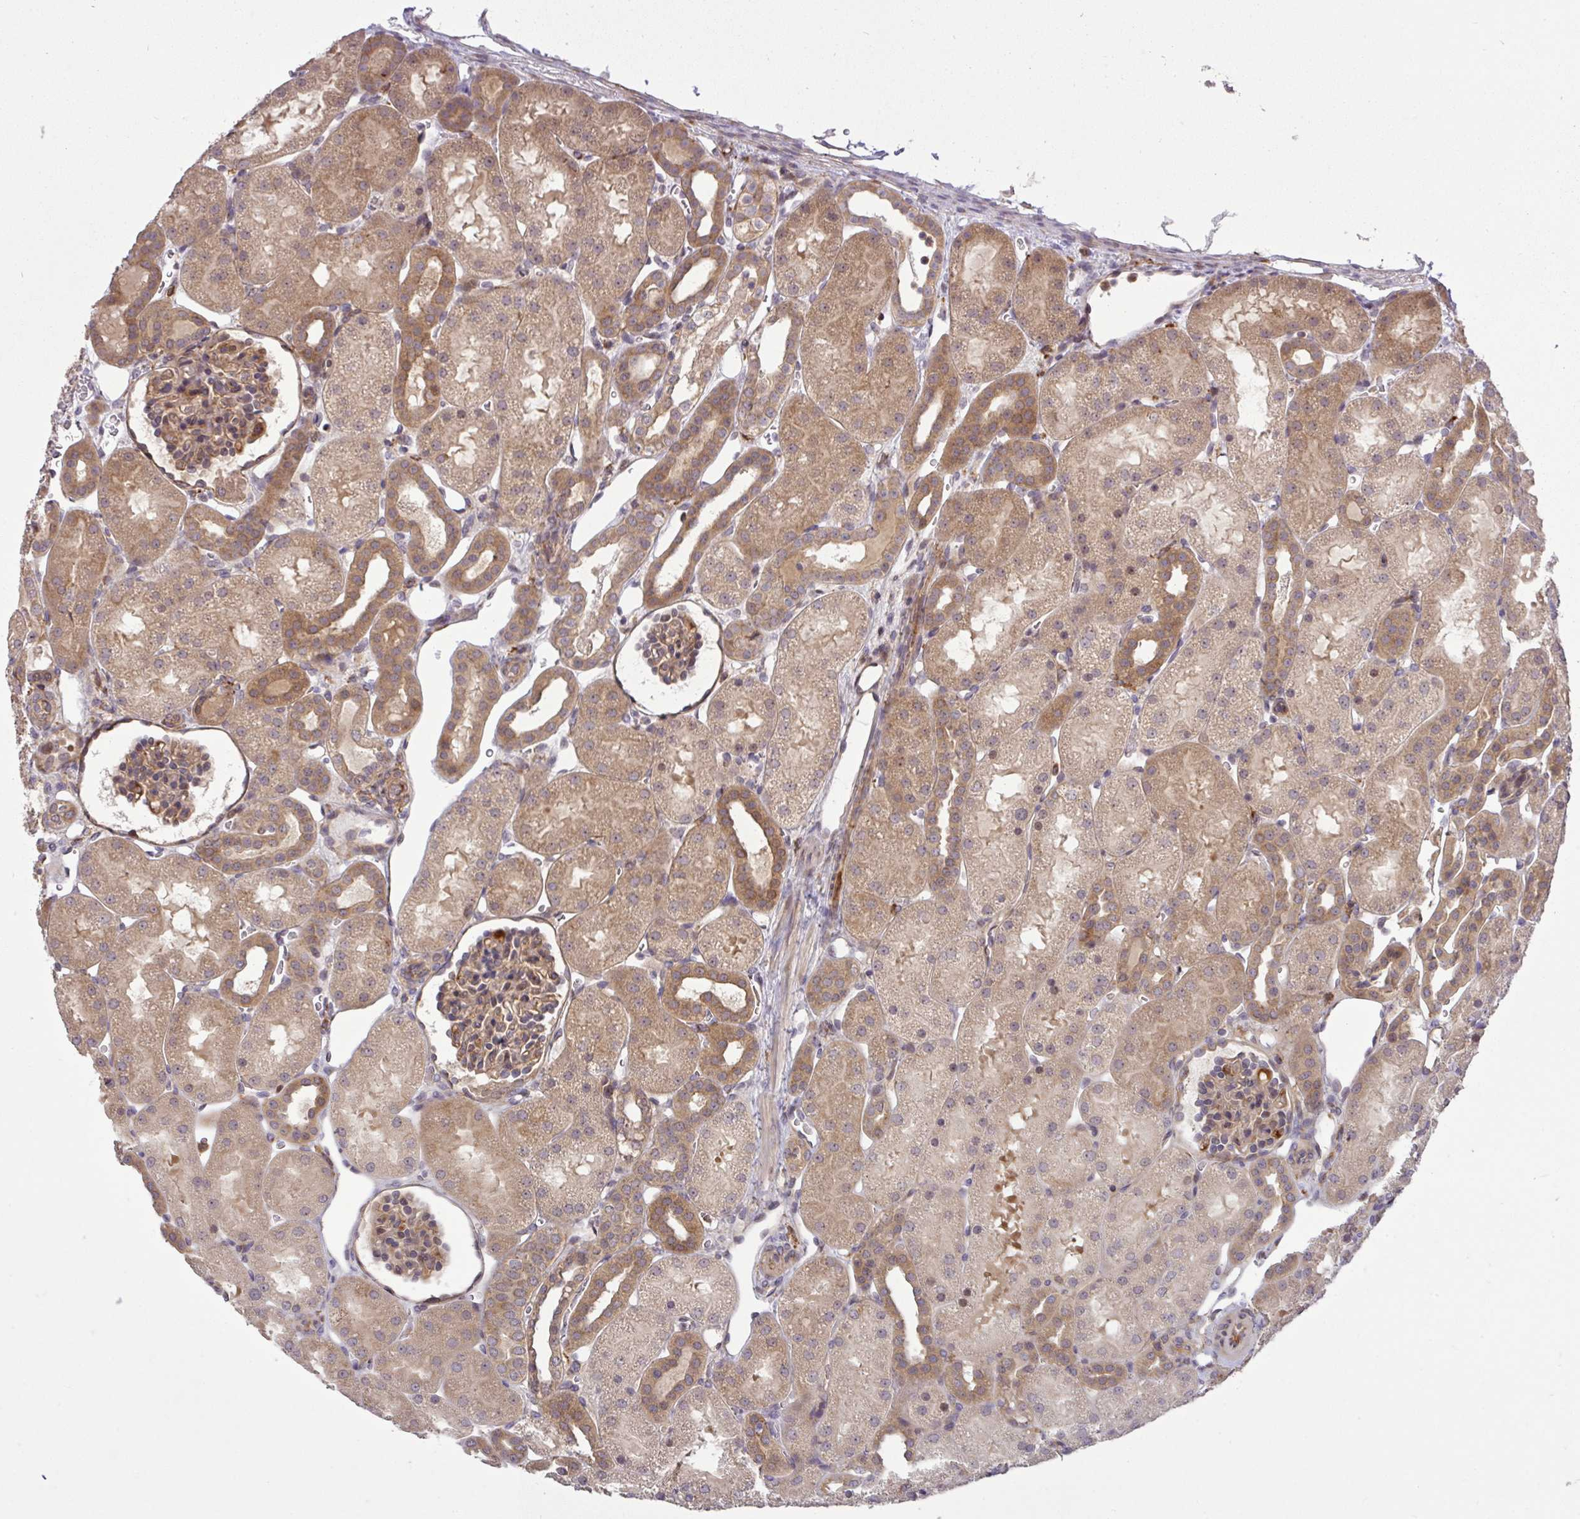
{"staining": {"intensity": "weak", "quantity": "25%-75%", "location": "cytoplasmic/membranous"}, "tissue": "kidney", "cell_type": "Cells in glomeruli", "image_type": "normal", "snomed": [{"axis": "morphology", "description": "Normal tissue, NOS"}, {"axis": "topography", "description": "Kidney"}], "caption": "Benign kidney reveals weak cytoplasmic/membranous staining in approximately 25%-75% of cells in glomeruli (DAB IHC, brown staining for protein, blue staining for nuclei)..", "gene": "SLC9A6", "patient": {"sex": "male", "age": 2}}